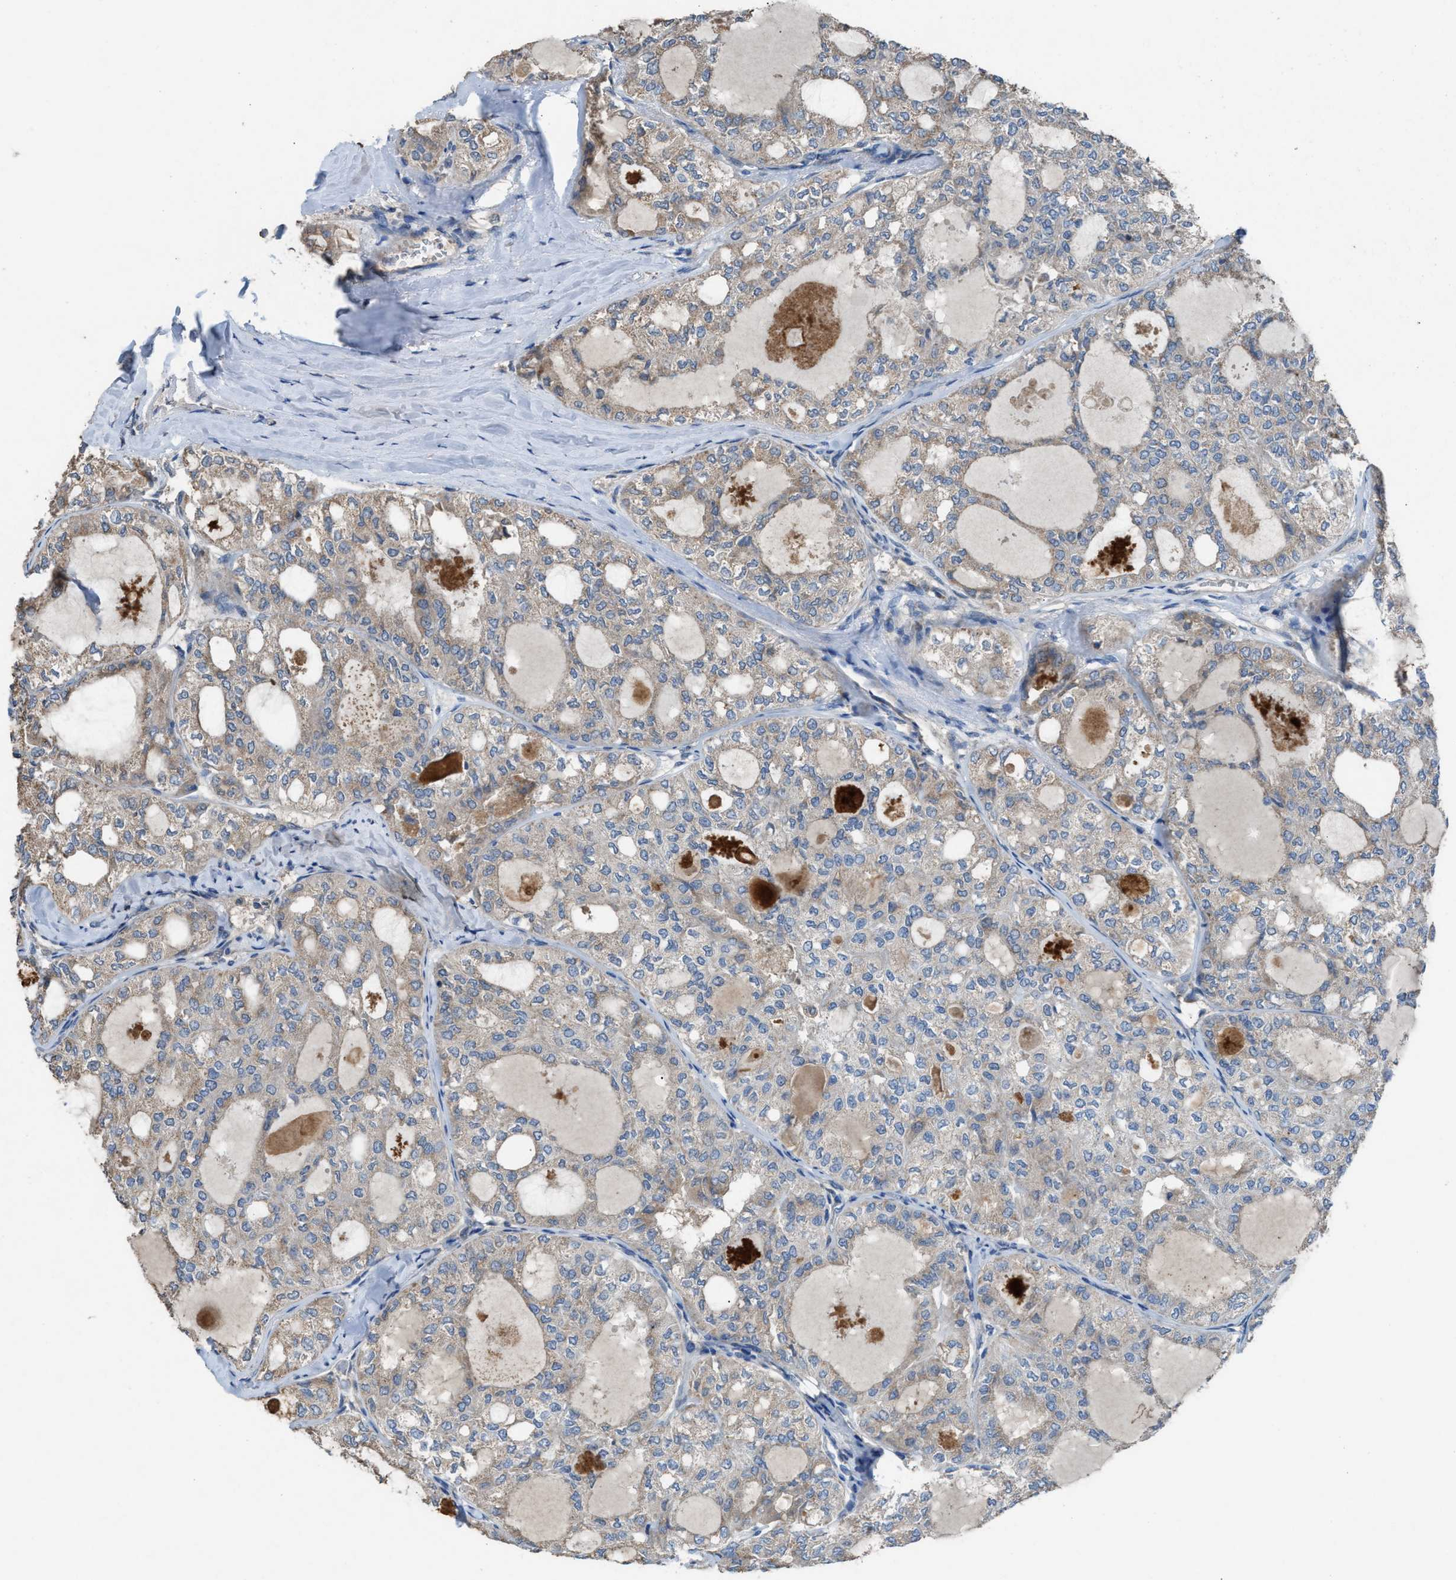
{"staining": {"intensity": "weak", "quantity": "<25%", "location": "cytoplasmic/membranous"}, "tissue": "thyroid cancer", "cell_type": "Tumor cells", "image_type": "cancer", "snomed": [{"axis": "morphology", "description": "Follicular adenoma carcinoma, NOS"}, {"axis": "topography", "description": "Thyroid gland"}], "caption": "Human follicular adenoma carcinoma (thyroid) stained for a protein using immunohistochemistry reveals no staining in tumor cells.", "gene": "TPK1", "patient": {"sex": "male", "age": 75}}